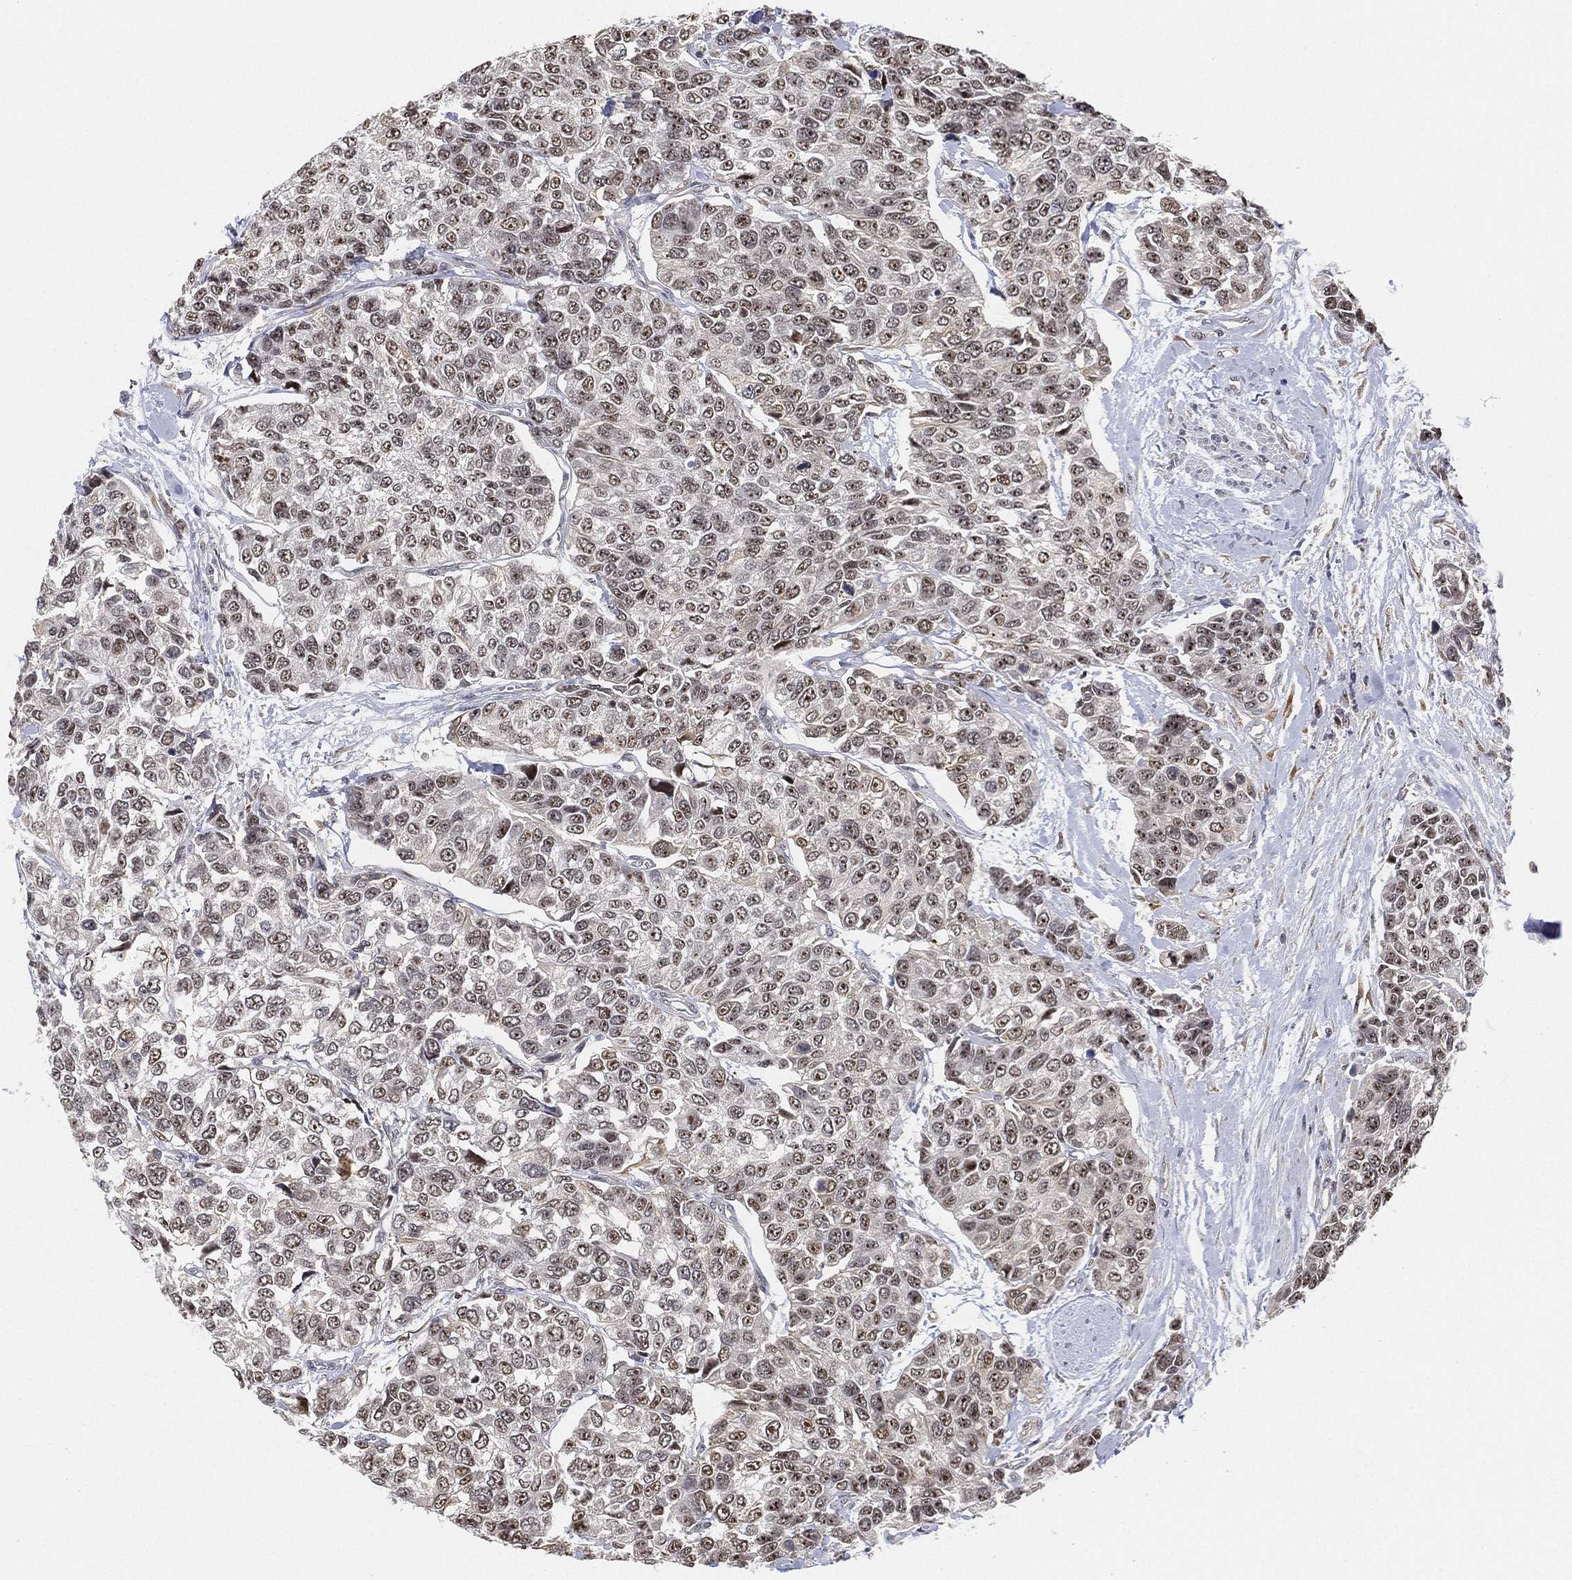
{"staining": {"intensity": "moderate", "quantity": "25%-75%", "location": "nuclear"}, "tissue": "urothelial cancer", "cell_type": "Tumor cells", "image_type": "cancer", "snomed": [{"axis": "morphology", "description": "Urothelial carcinoma, High grade"}, {"axis": "topography", "description": "Urinary bladder"}], "caption": "Urothelial cancer stained with DAB (3,3'-diaminobenzidine) IHC displays medium levels of moderate nuclear positivity in approximately 25%-75% of tumor cells. Nuclei are stained in blue.", "gene": "PPP1R16B", "patient": {"sex": "male", "age": 77}}